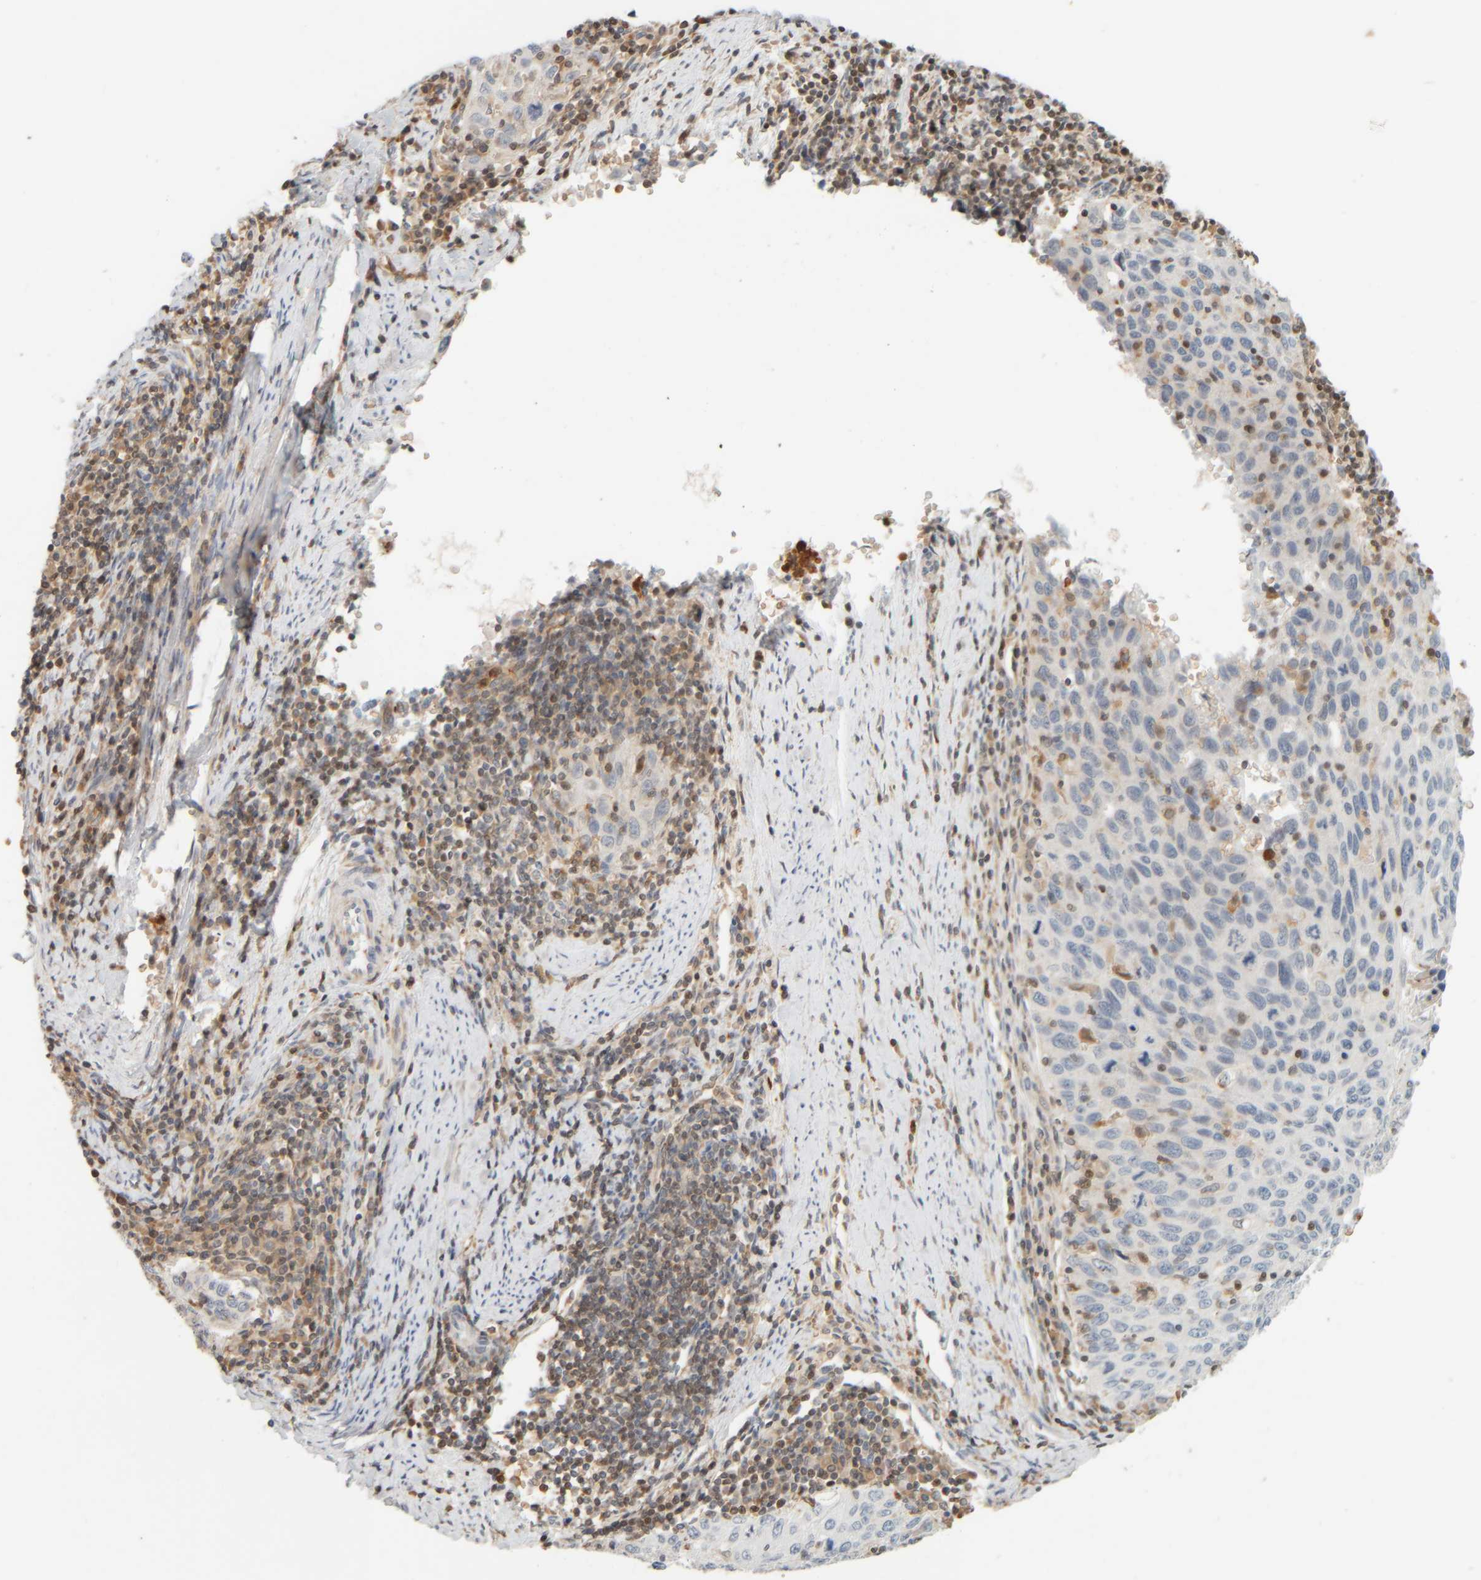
{"staining": {"intensity": "negative", "quantity": "none", "location": "none"}, "tissue": "cervical cancer", "cell_type": "Tumor cells", "image_type": "cancer", "snomed": [{"axis": "morphology", "description": "Squamous cell carcinoma, NOS"}, {"axis": "topography", "description": "Cervix"}], "caption": "High power microscopy histopathology image of an immunohistochemistry (IHC) image of cervical squamous cell carcinoma, revealing no significant positivity in tumor cells.", "gene": "PTGES3L-AARSD1", "patient": {"sex": "female", "age": 53}}